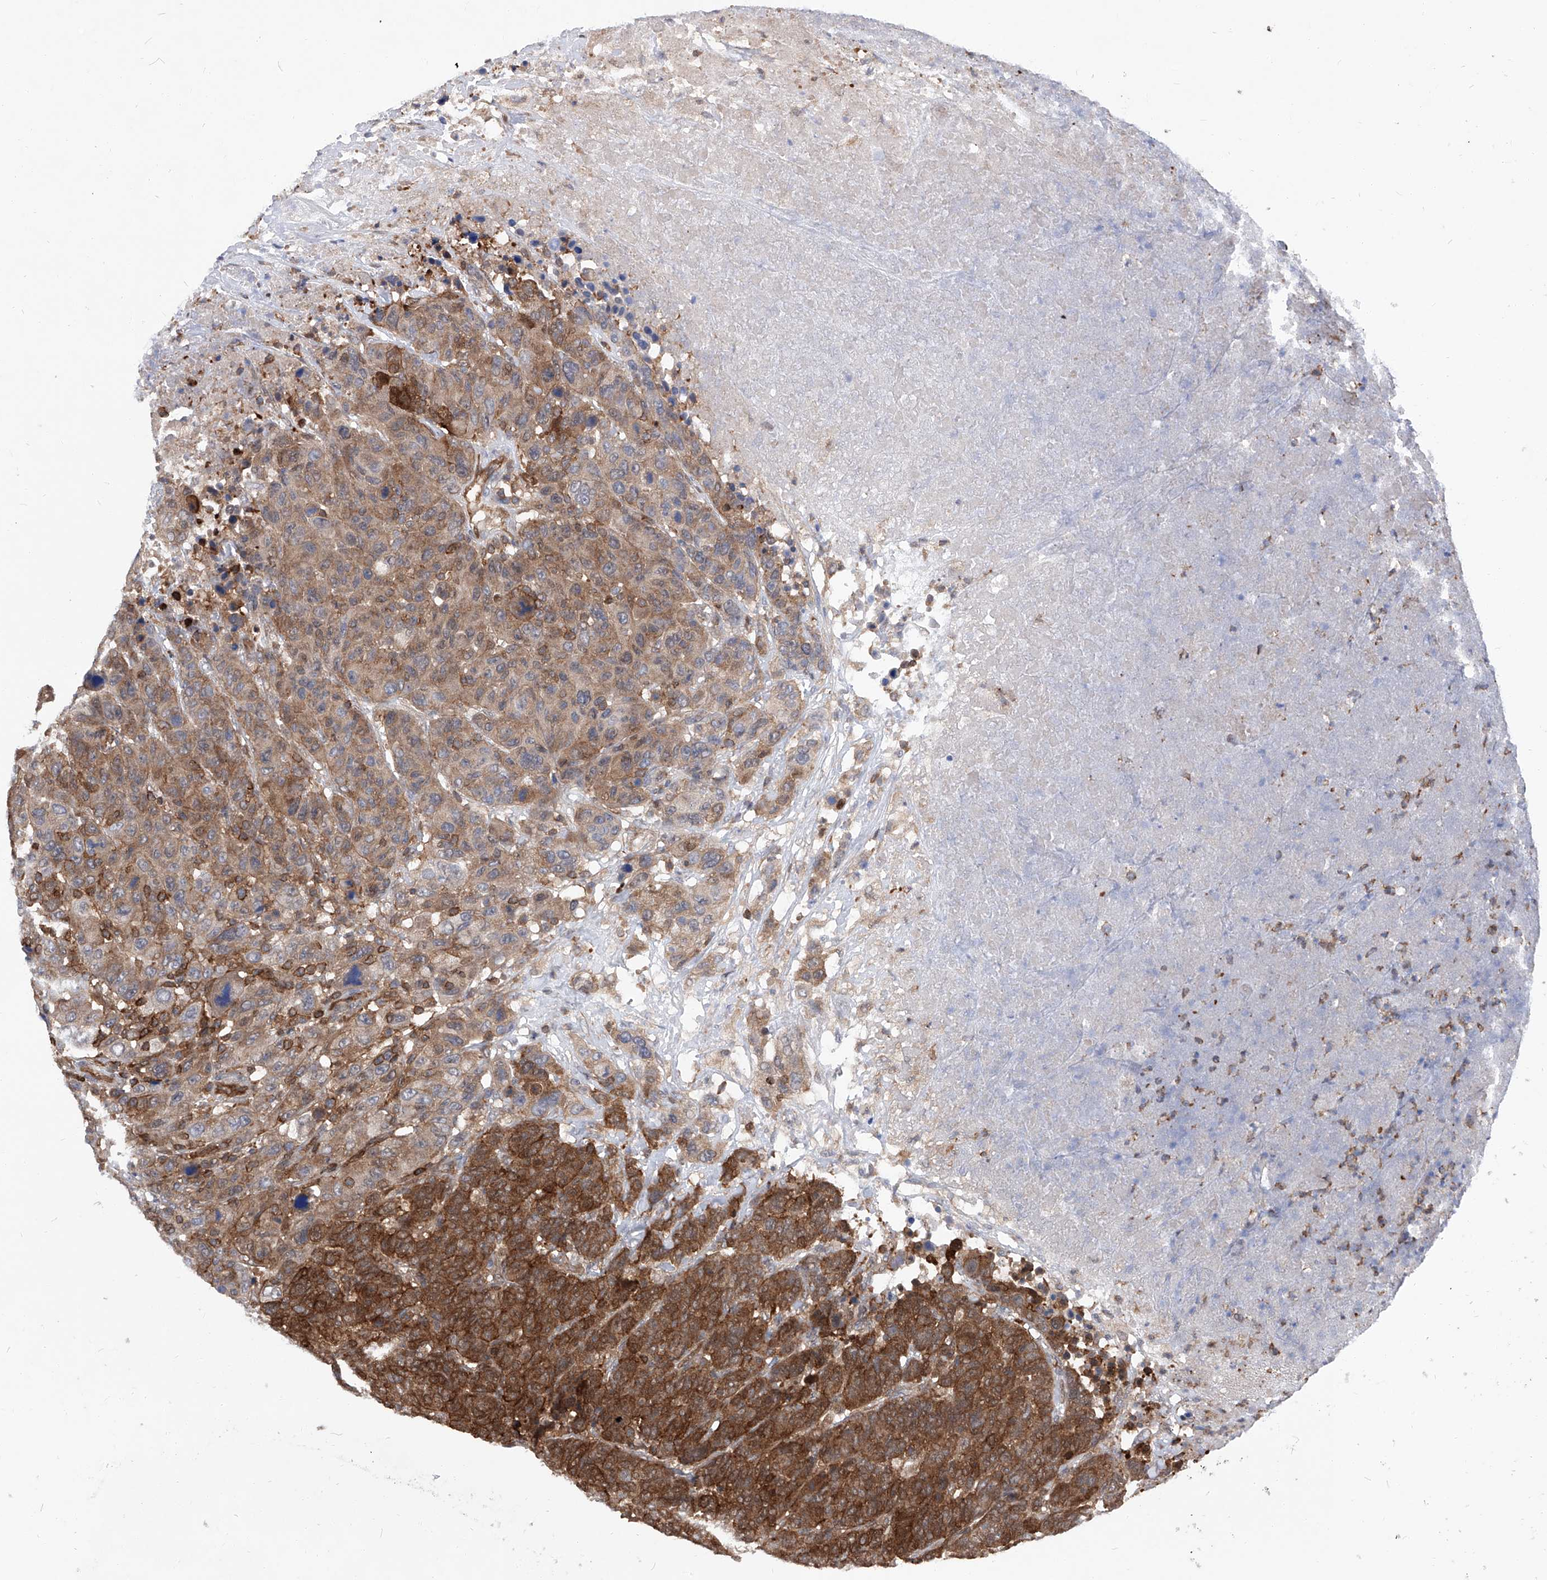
{"staining": {"intensity": "strong", "quantity": "25%-75%", "location": "cytoplasmic/membranous"}, "tissue": "breast cancer", "cell_type": "Tumor cells", "image_type": "cancer", "snomed": [{"axis": "morphology", "description": "Duct carcinoma"}, {"axis": "topography", "description": "Breast"}], "caption": "Protein analysis of breast cancer tissue reveals strong cytoplasmic/membranous expression in approximately 25%-75% of tumor cells.", "gene": "ABRACL", "patient": {"sex": "female", "age": 37}}